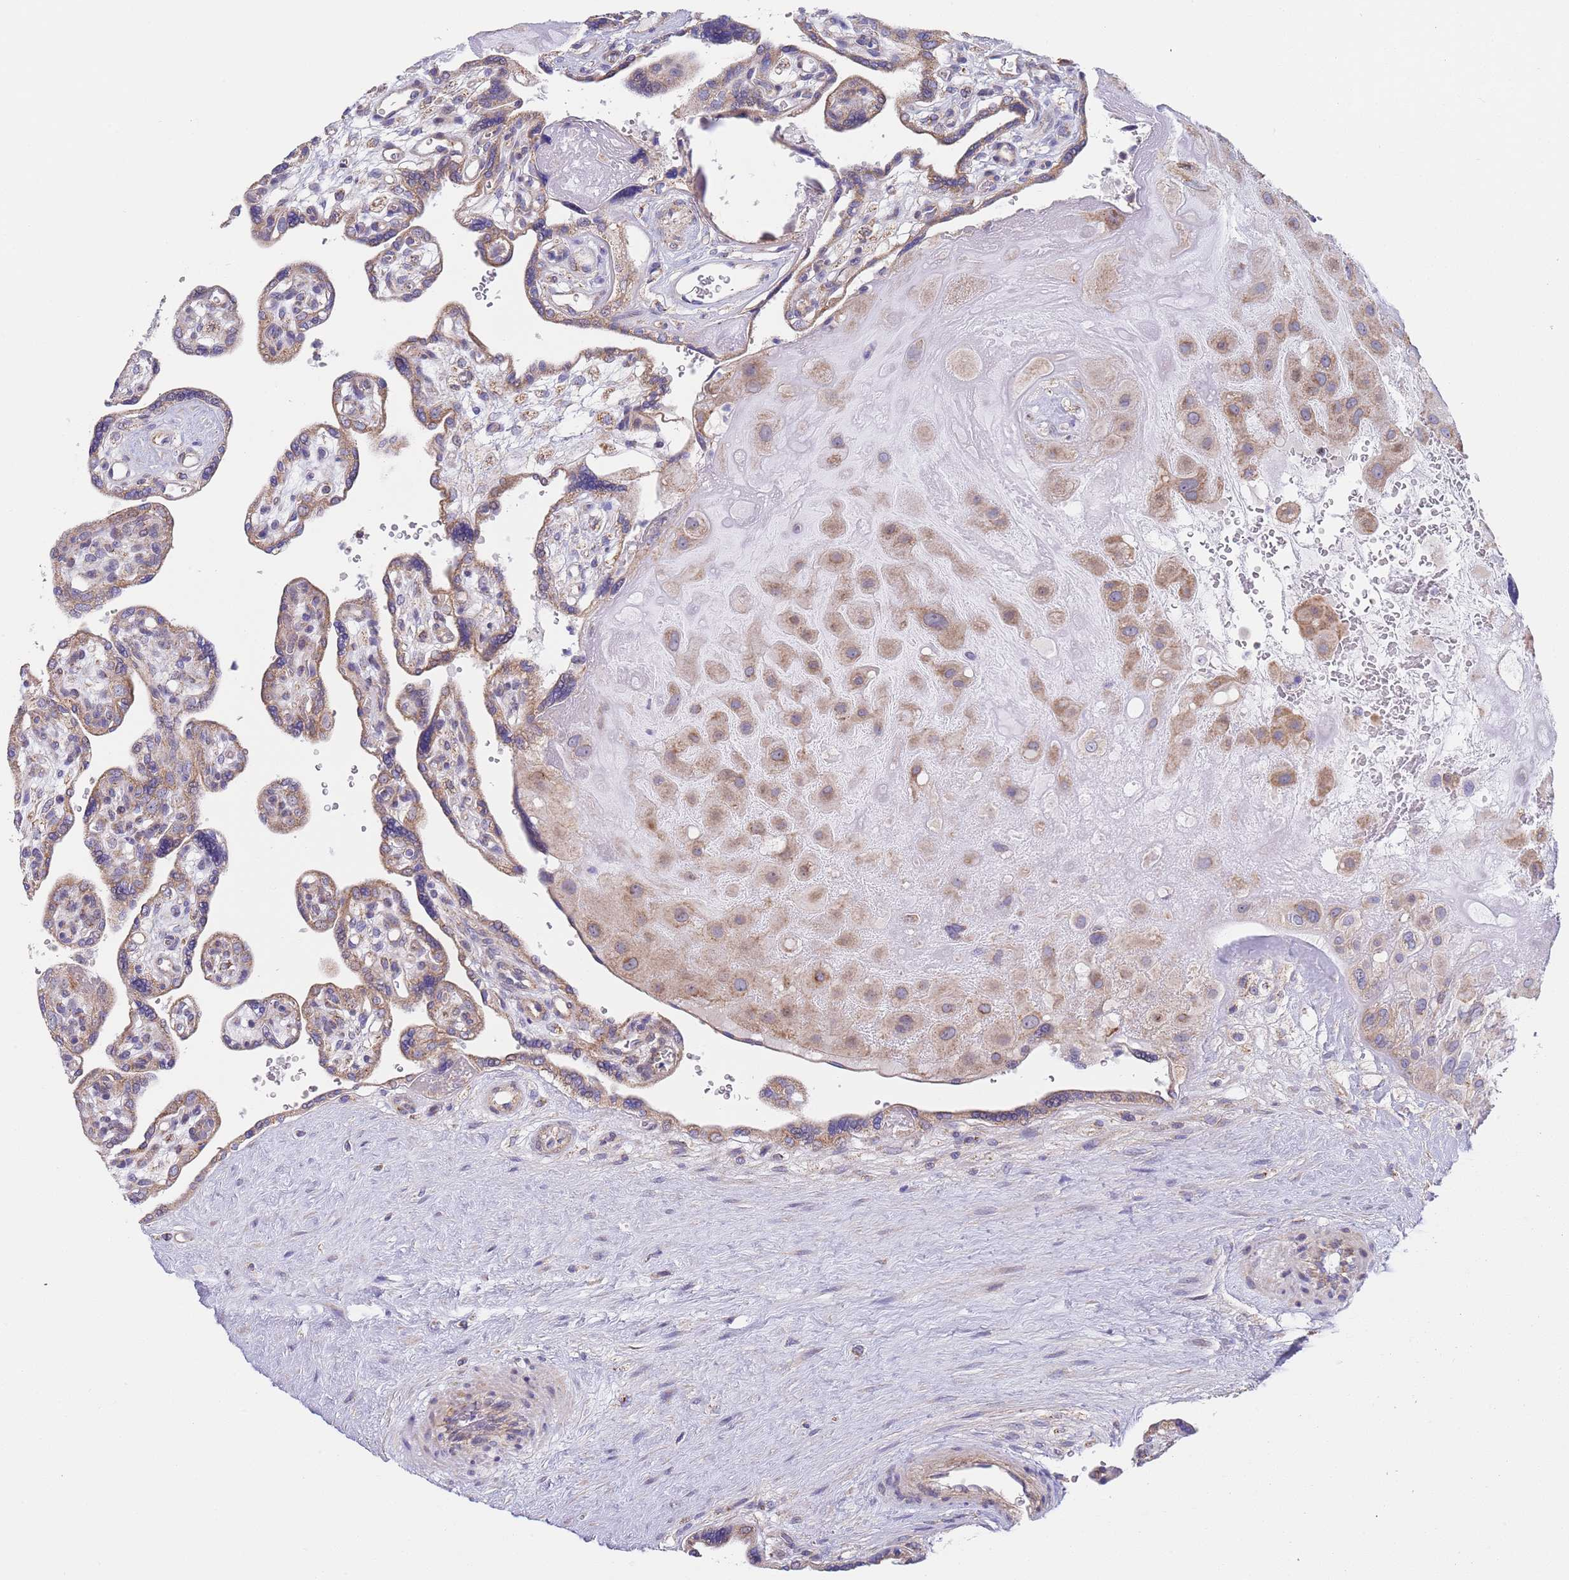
{"staining": {"intensity": "moderate", "quantity": ">75%", "location": "cytoplasmic/membranous"}, "tissue": "placenta", "cell_type": "Decidual cells", "image_type": "normal", "snomed": [{"axis": "morphology", "description": "Normal tissue, NOS"}, {"axis": "topography", "description": "Placenta"}], "caption": "High-power microscopy captured an IHC photomicrograph of normal placenta, revealing moderate cytoplasmic/membranous staining in about >75% of decidual cells. Immunohistochemistry (ihc) stains the protein in brown and the nuclei are stained blue.", "gene": "PWWP3A", "patient": {"sex": "female", "age": 39}}